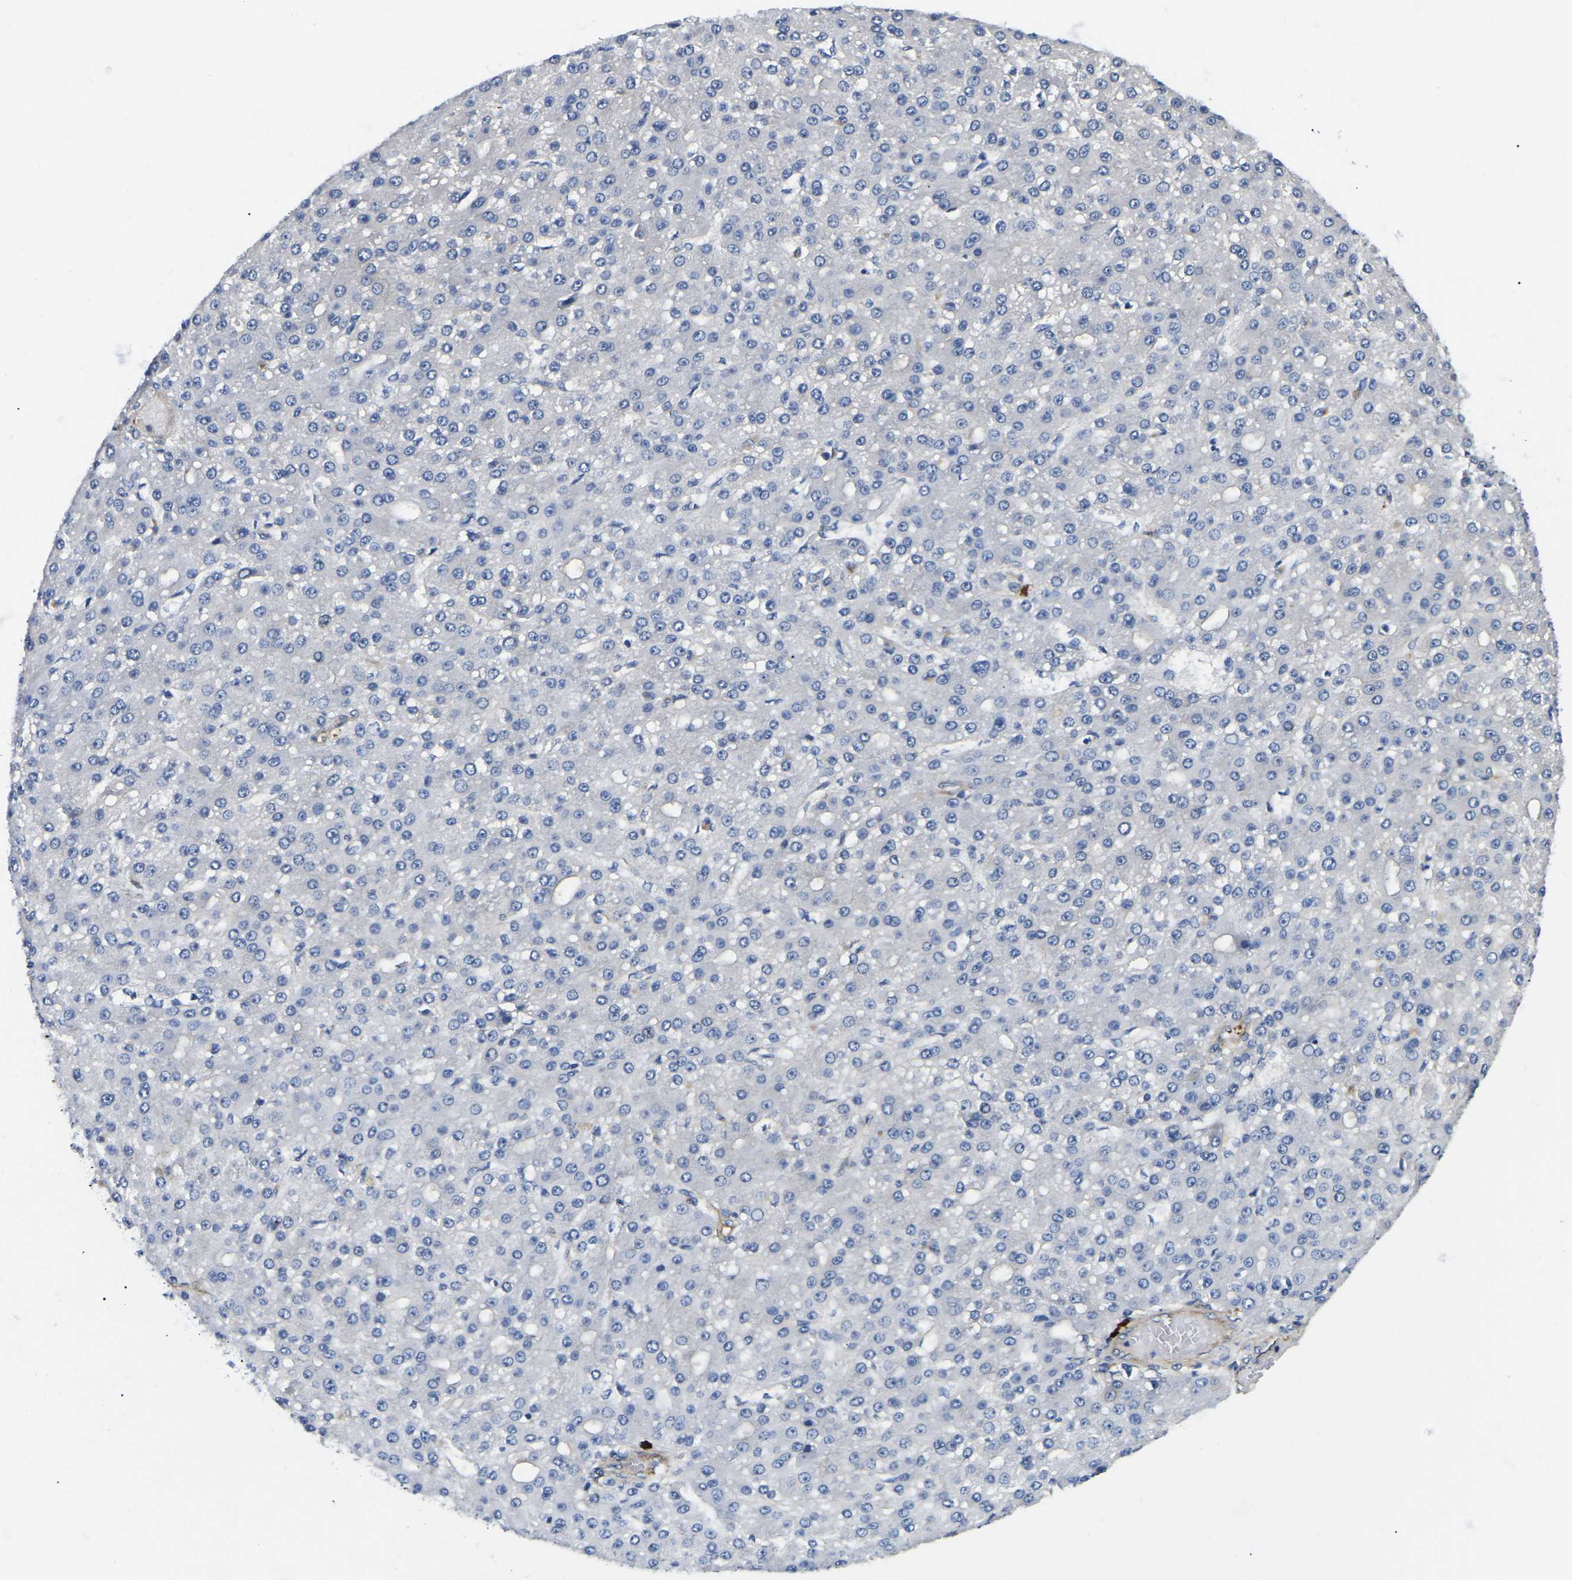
{"staining": {"intensity": "negative", "quantity": "none", "location": "none"}, "tissue": "liver cancer", "cell_type": "Tumor cells", "image_type": "cancer", "snomed": [{"axis": "morphology", "description": "Carcinoma, Hepatocellular, NOS"}, {"axis": "topography", "description": "Liver"}], "caption": "Liver hepatocellular carcinoma was stained to show a protein in brown. There is no significant expression in tumor cells.", "gene": "DUSP8", "patient": {"sex": "male", "age": 67}}